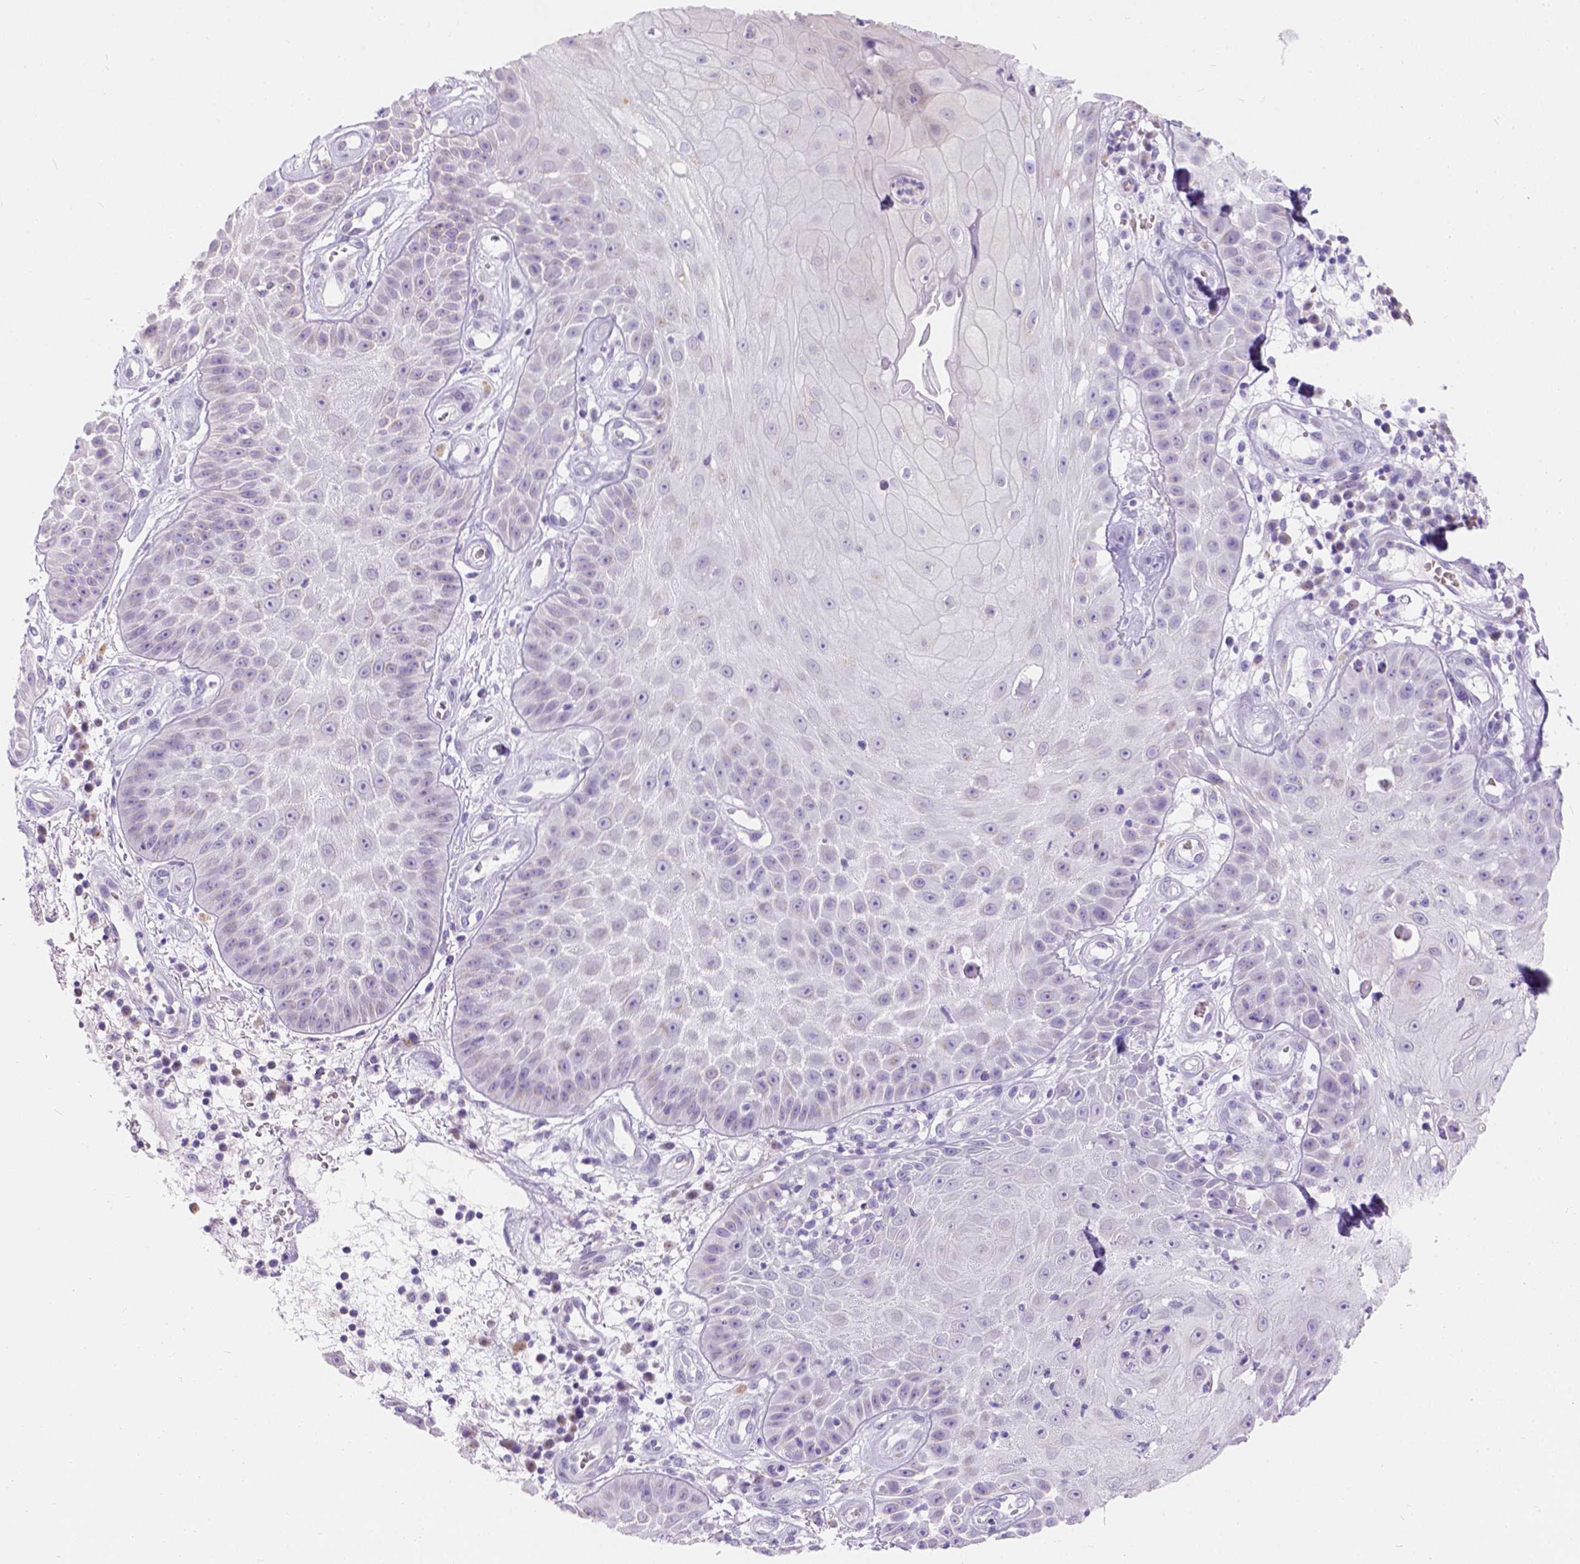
{"staining": {"intensity": "negative", "quantity": "none", "location": "none"}, "tissue": "skin cancer", "cell_type": "Tumor cells", "image_type": "cancer", "snomed": [{"axis": "morphology", "description": "Squamous cell carcinoma, NOS"}, {"axis": "topography", "description": "Skin"}], "caption": "Immunohistochemistry (IHC) image of human skin cancer stained for a protein (brown), which reveals no positivity in tumor cells.", "gene": "PHF7", "patient": {"sex": "male", "age": 70}}